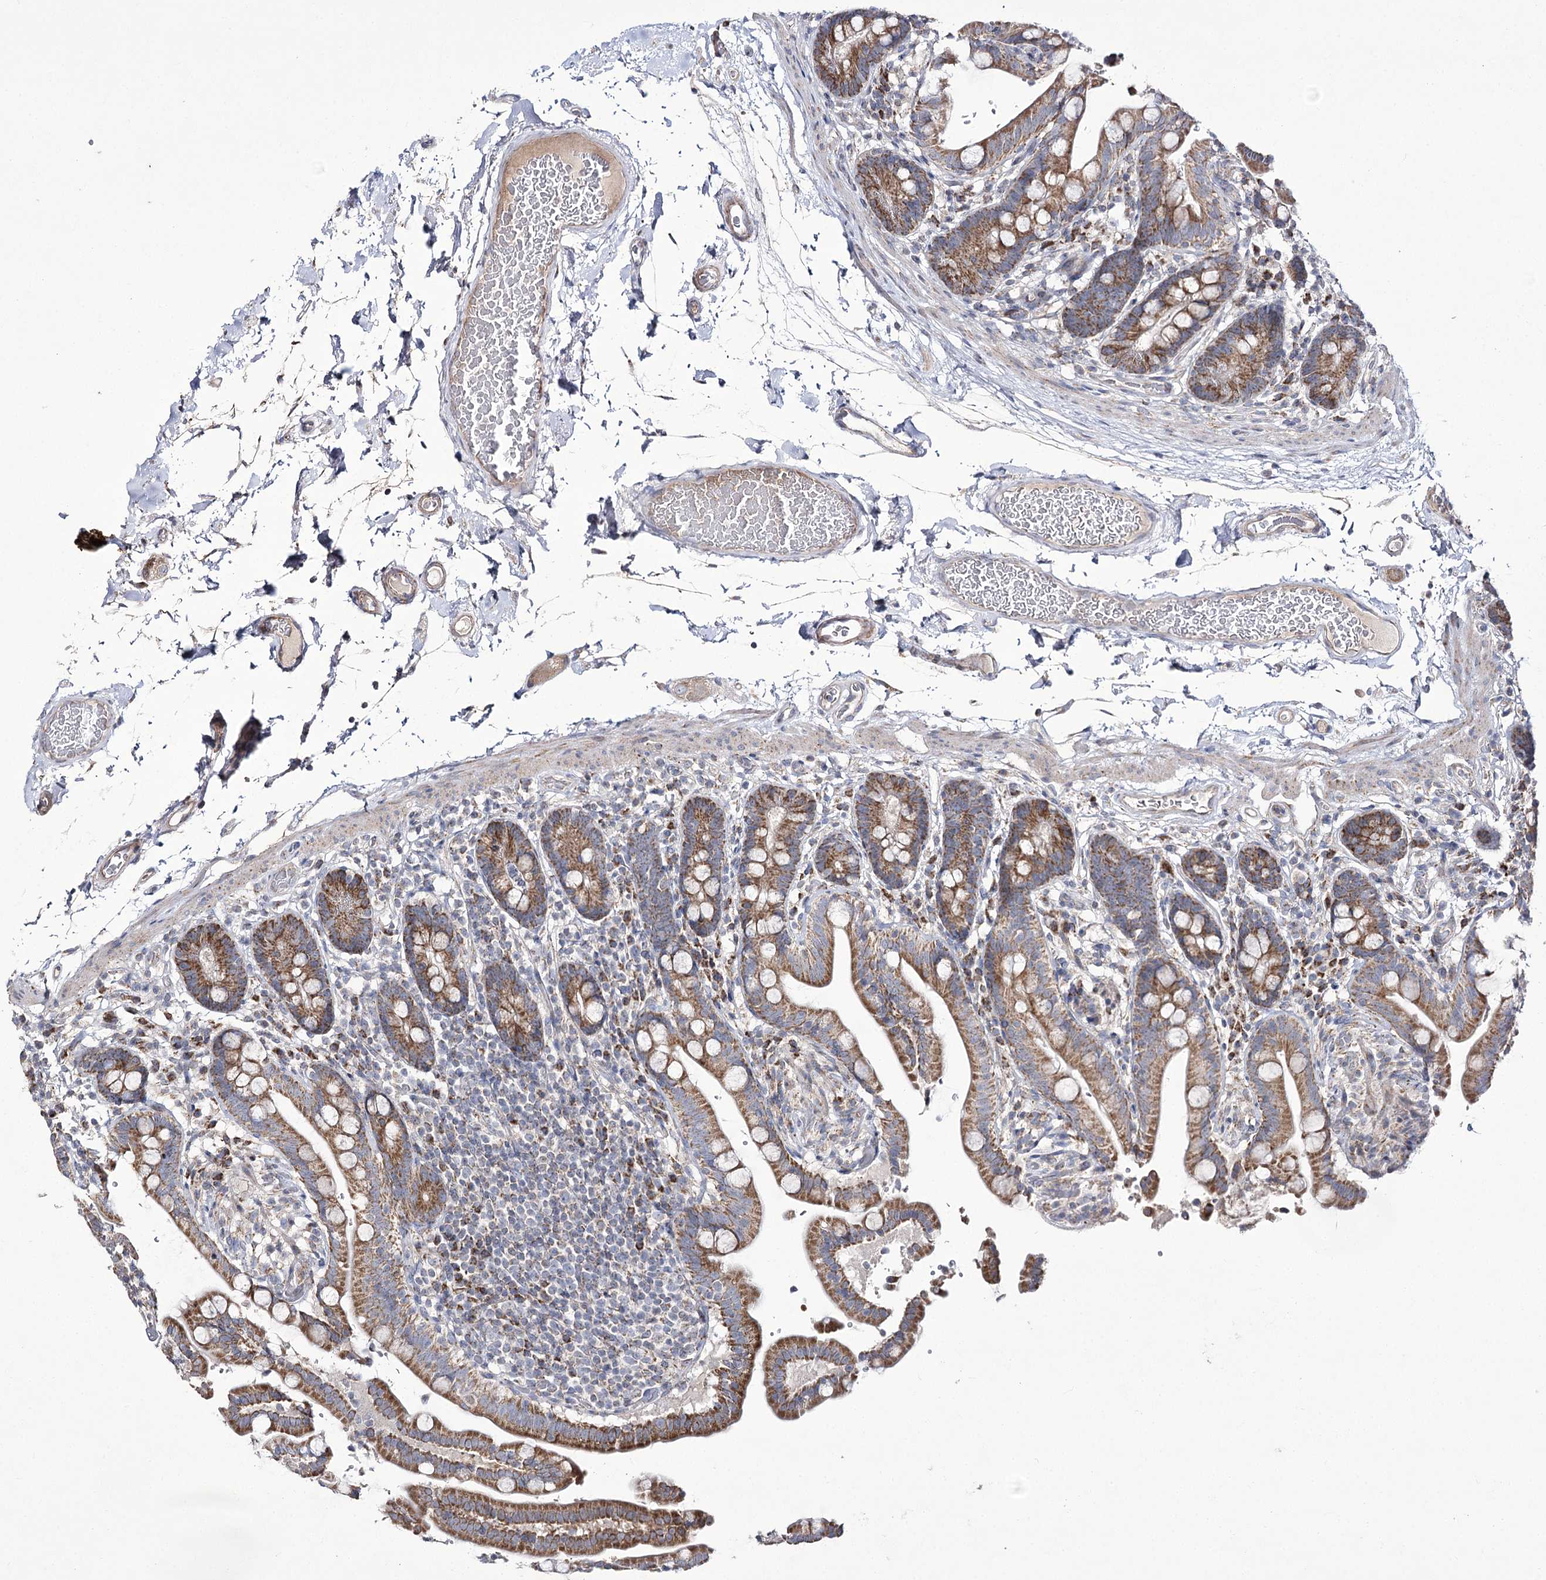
{"staining": {"intensity": "weak", "quantity": ">75%", "location": "cytoplasmic/membranous"}, "tissue": "colon", "cell_type": "Endothelial cells", "image_type": "normal", "snomed": [{"axis": "morphology", "description": "Normal tissue, NOS"}, {"axis": "topography", "description": "Smooth muscle"}, {"axis": "topography", "description": "Colon"}], "caption": "The histopathology image reveals immunohistochemical staining of normal colon. There is weak cytoplasmic/membranous positivity is seen in about >75% of endothelial cells. (brown staining indicates protein expression, while blue staining denotes nuclei).", "gene": "NADK2", "patient": {"sex": "male", "age": 73}}